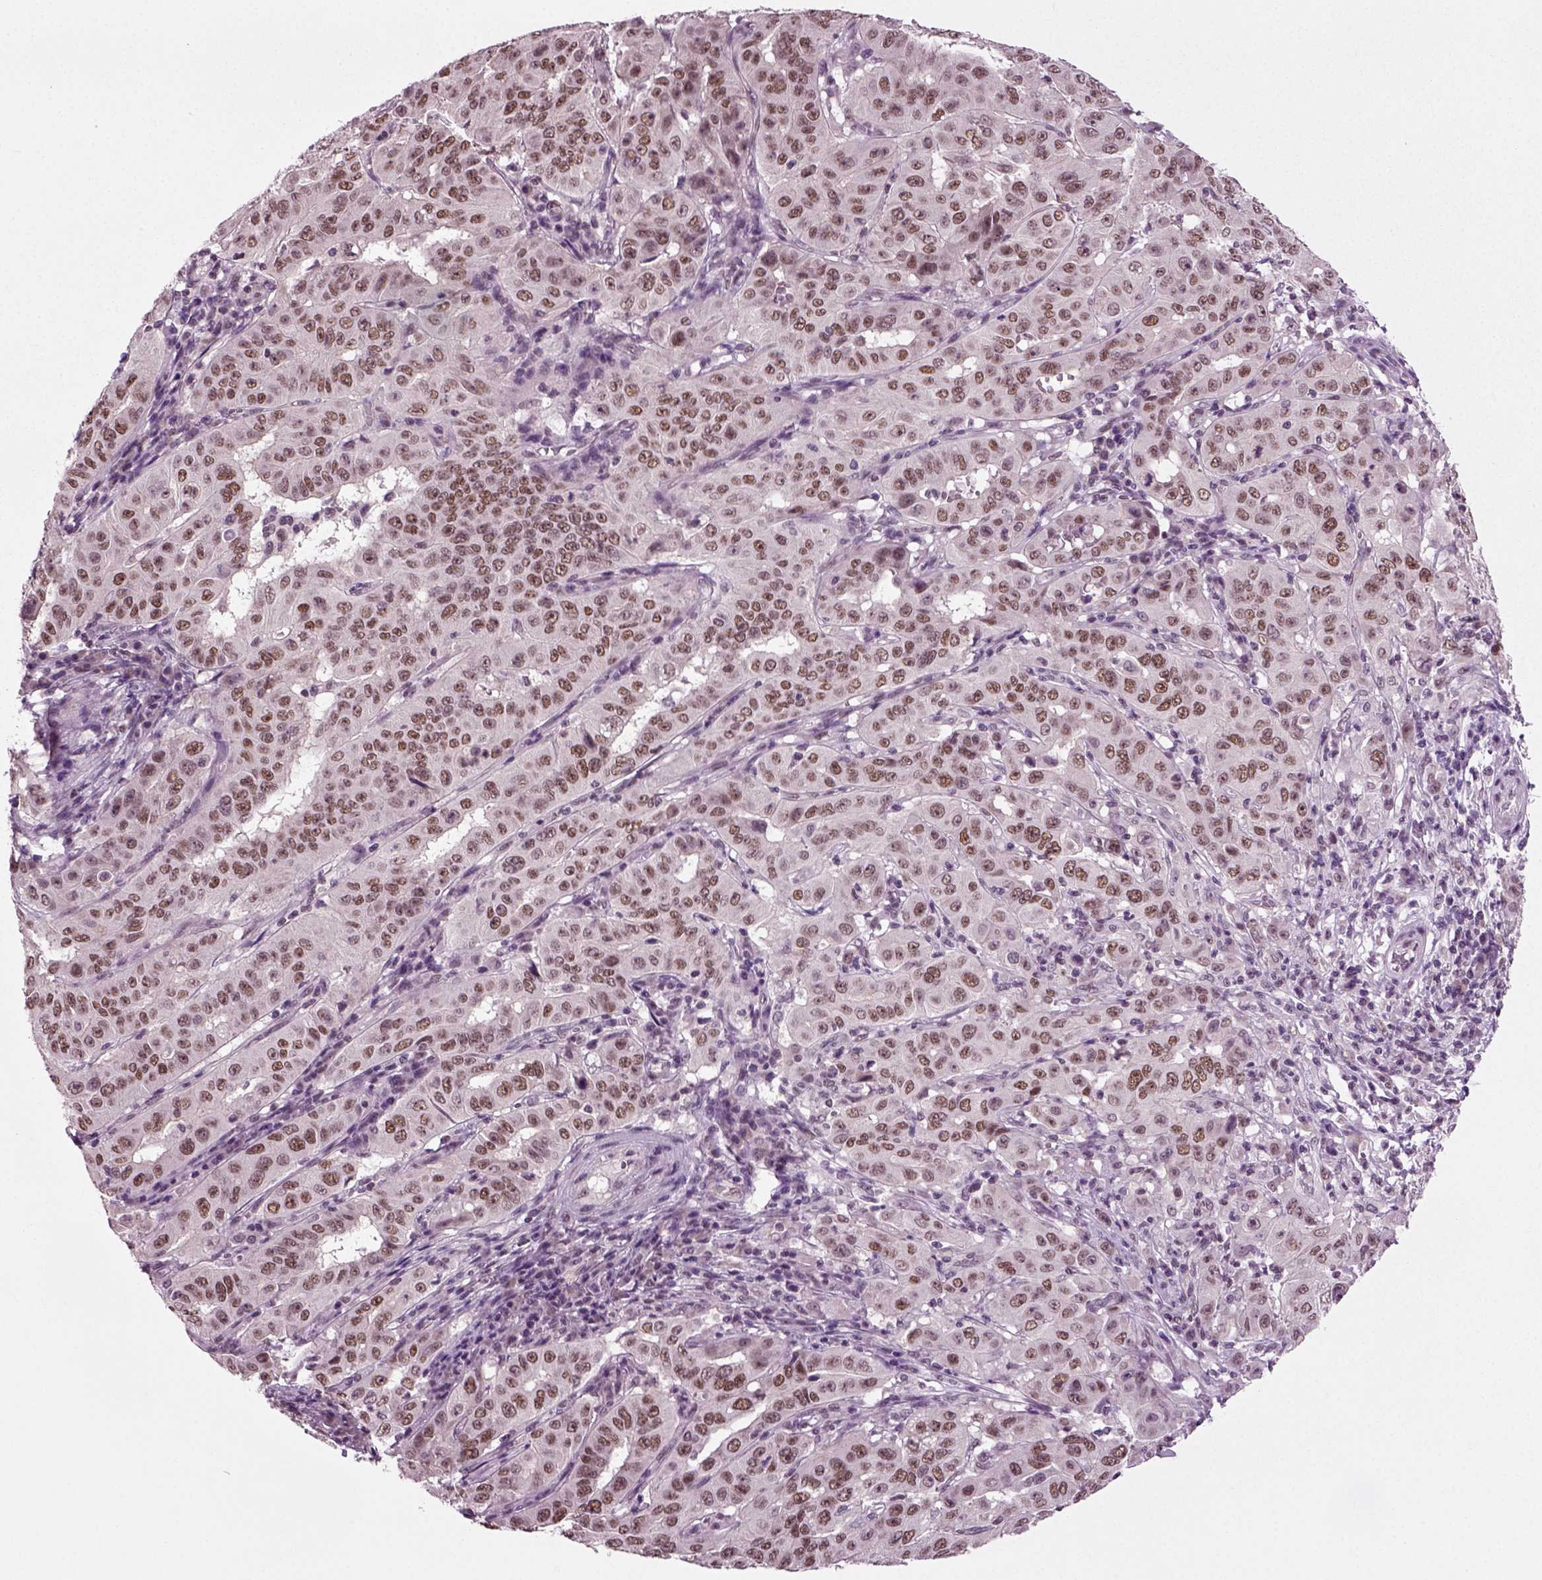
{"staining": {"intensity": "moderate", "quantity": ">75%", "location": "nuclear"}, "tissue": "pancreatic cancer", "cell_type": "Tumor cells", "image_type": "cancer", "snomed": [{"axis": "morphology", "description": "Adenocarcinoma, NOS"}, {"axis": "topography", "description": "Pancreas"}], "caption": "Protein staining by immunohistochemistry (IHC) displays moderate nuclear expression in about >75% of tumor cells in adenocarcinoma (pancreatic).", "gene": "RCOR3", "patient": {"sex": "male", "age": 63}}